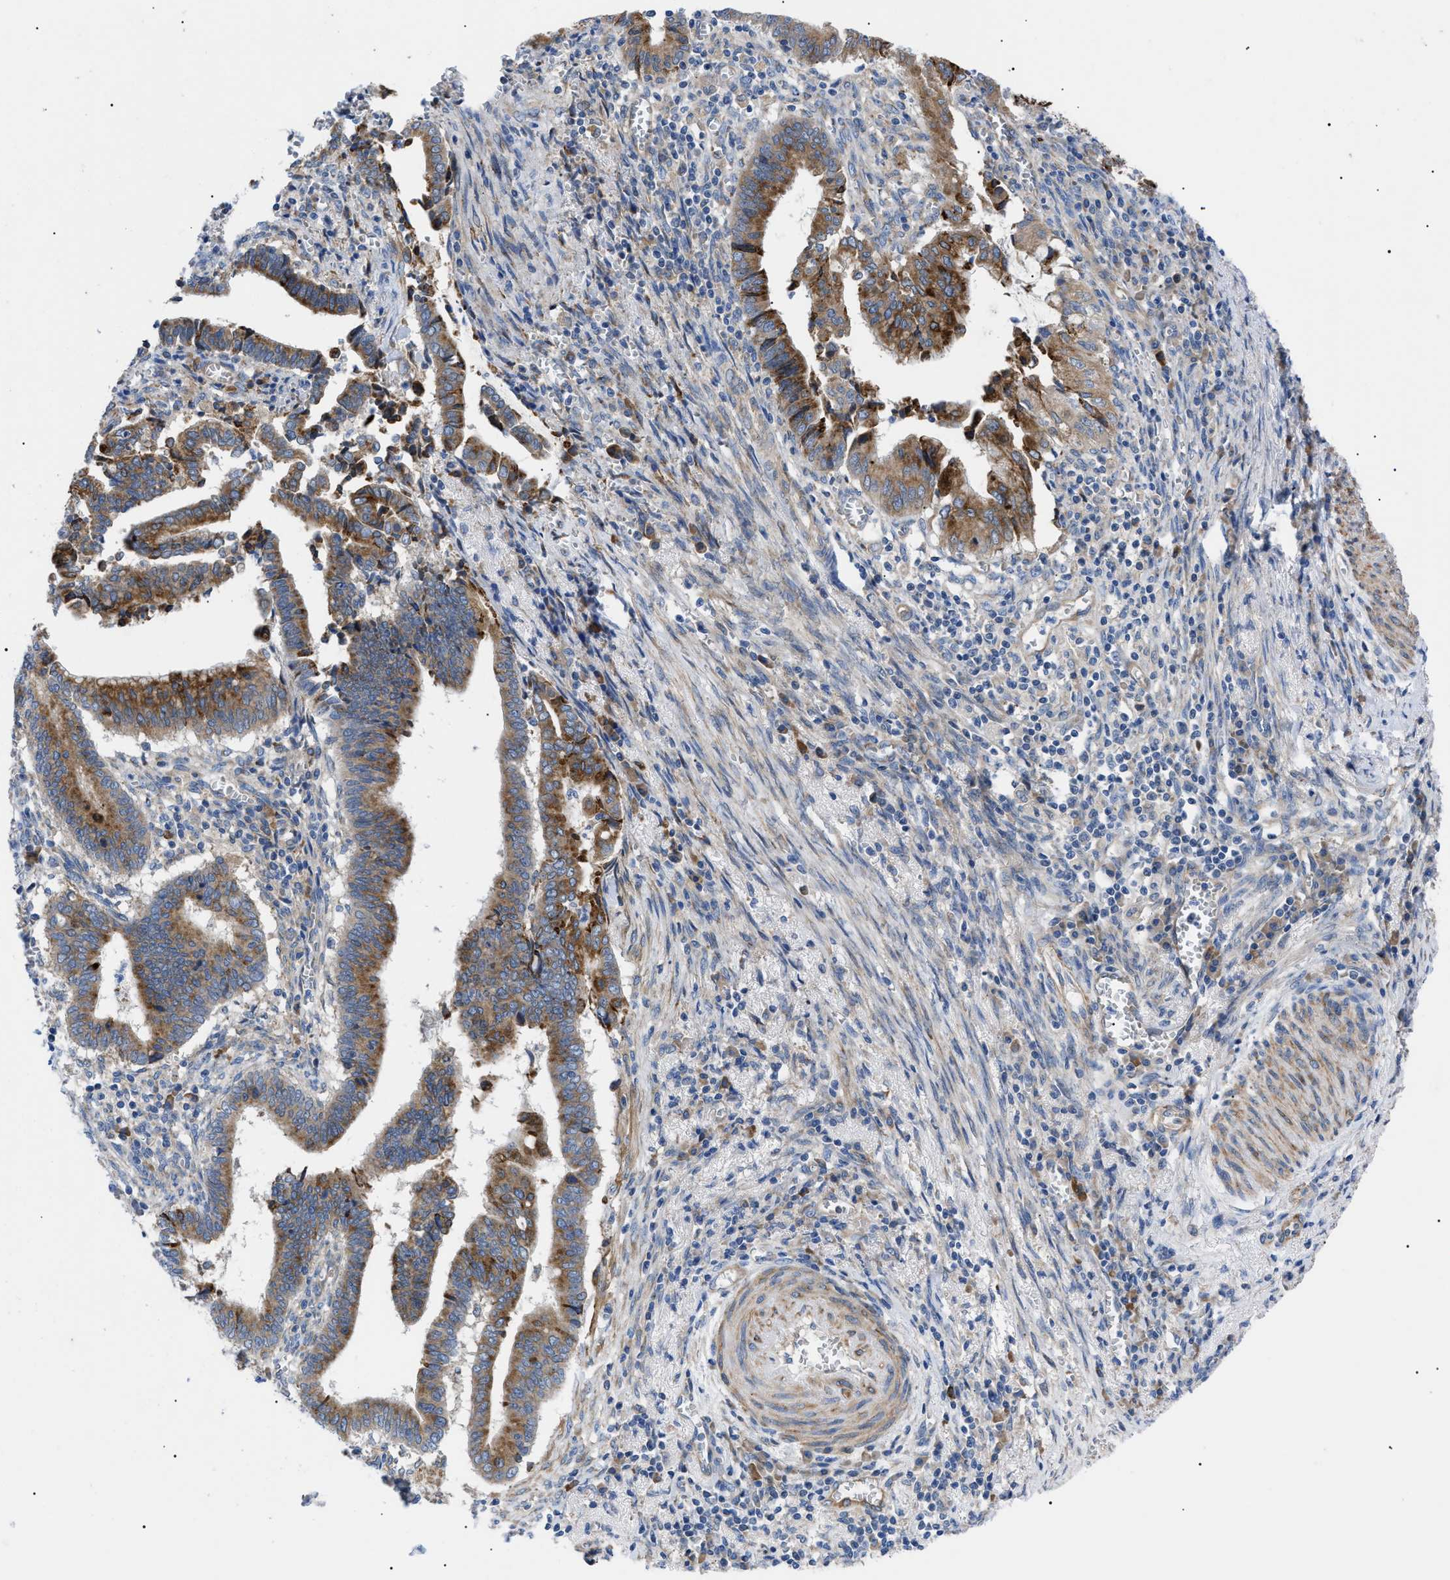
{"staining": {"intensity": "moderate", "quantity": ">75%", "location": "cytoplasmic/membranous"}, "tissue": "cervical cancer", "cell_type": "Tumor cells", "image_type": "cancer", "snomed": [{"axis": "morphology", "description": "Adenocarcinoma, NOS"}, {"axis": "topography", "description": "Cervix"}], "caption": "Tumor cells demonstrate medium levels of moderate cytoplasmic/membranous expression in approximately >75% of cells in cervical cancer (adenocarcinoma). (Brightfield microscopy of DAB IHC at high magnification).", "gene": "HSPB8", "patient": {"sex": "female", "age": 44}}